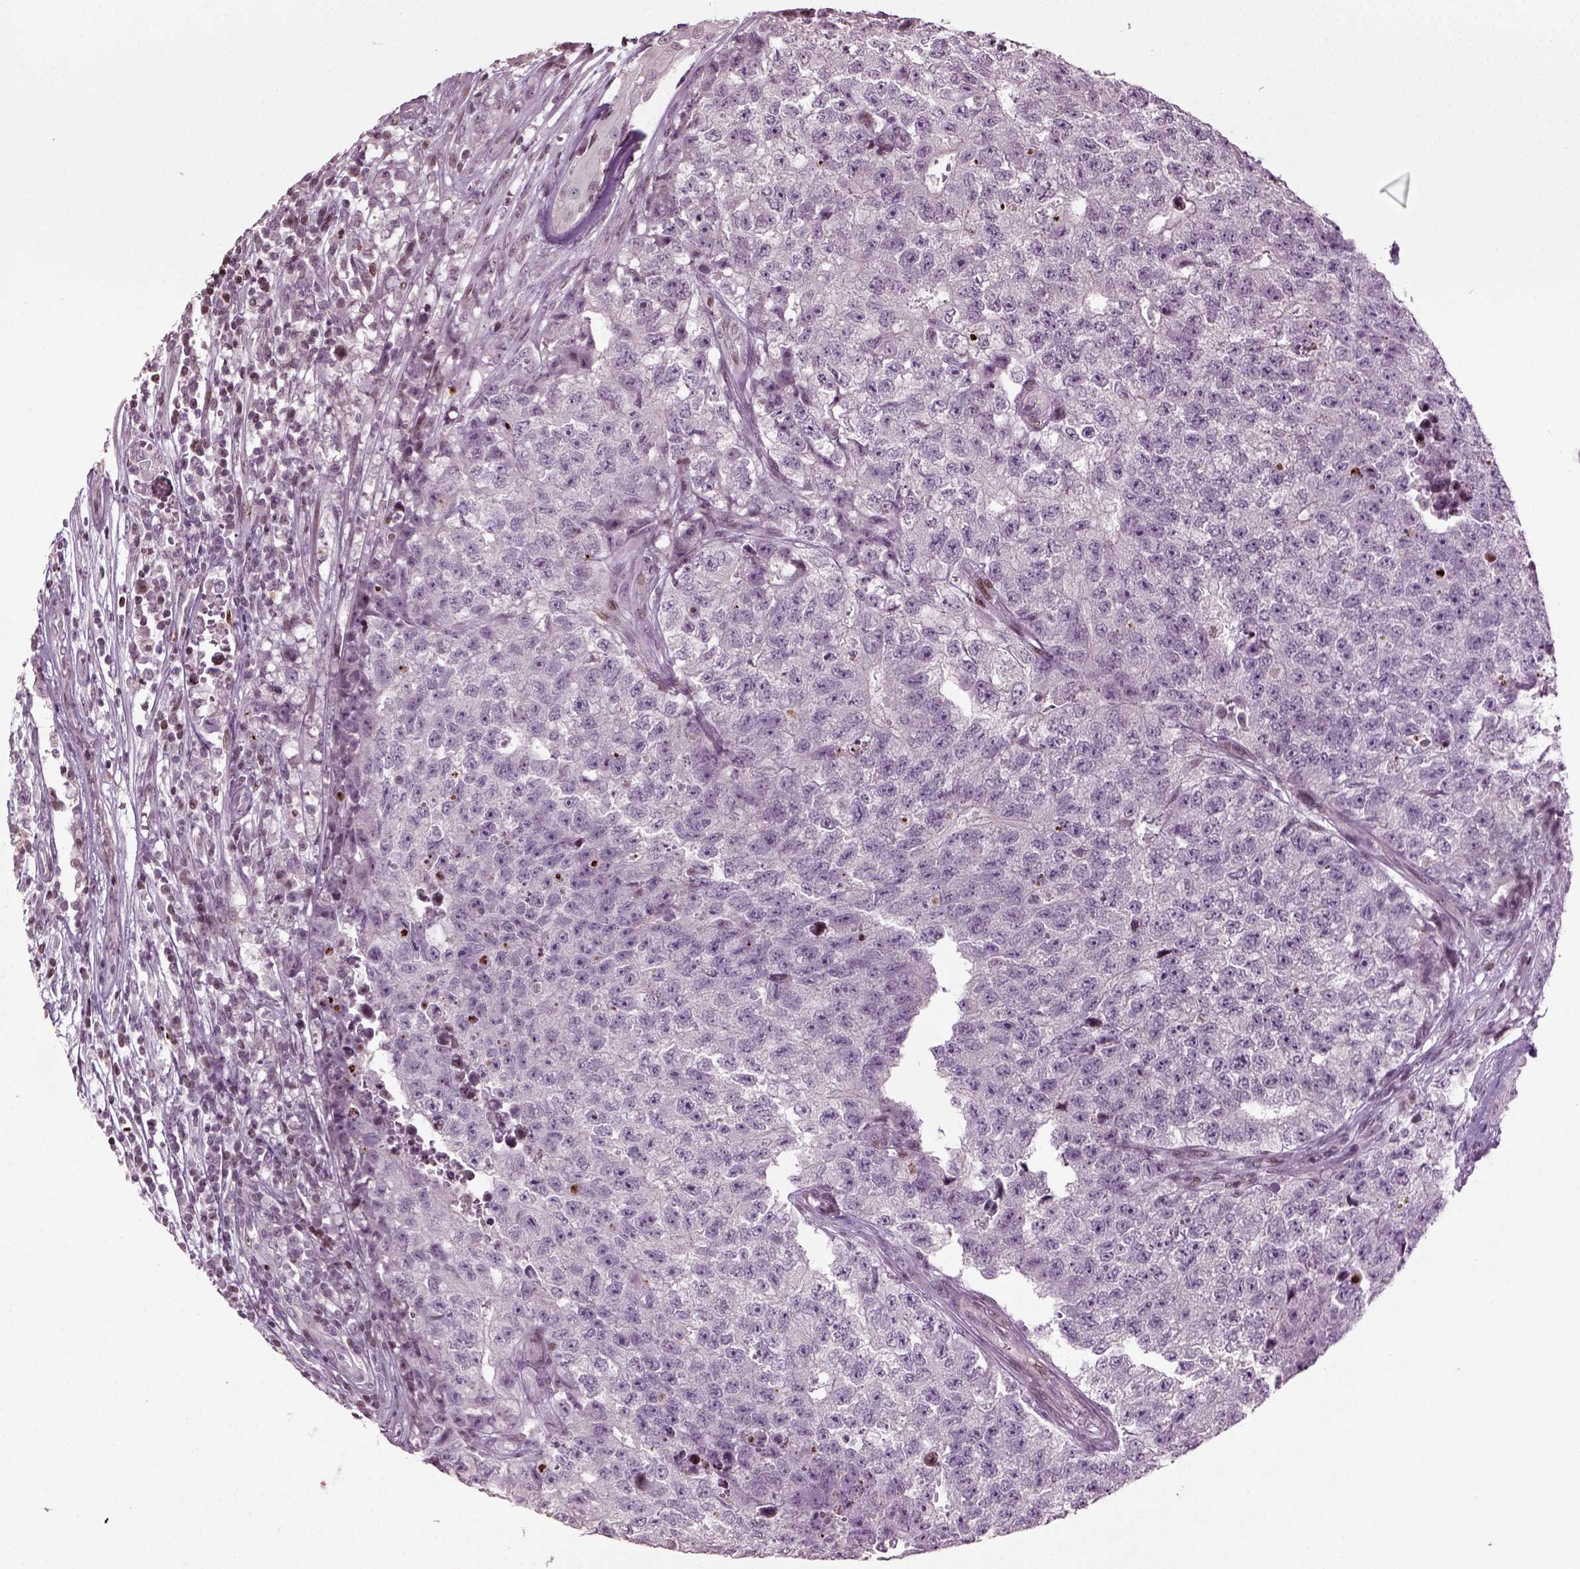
{"staining": {"intensity": "negative", "quantity": "none", "location": "none"}, "tissue": "testis cancer", "cell_type": "Tumor cells", "image_type": "cancer", "snomed": [{"axis": "morphology", "description": "Seminoma, NOS"}, {"axis": "morphology", "description": "Carcinoma, Embryonal, NOS"}, {"axis": "topography", "description": "Testis"}], "caption": "Immunohistochemical staining of human testis cancer (embryonal carcinoma) exhibits no significant positivity in tumor cells.", "gene": "HEYL", "patient": {"sex": "male", "age": 22}}